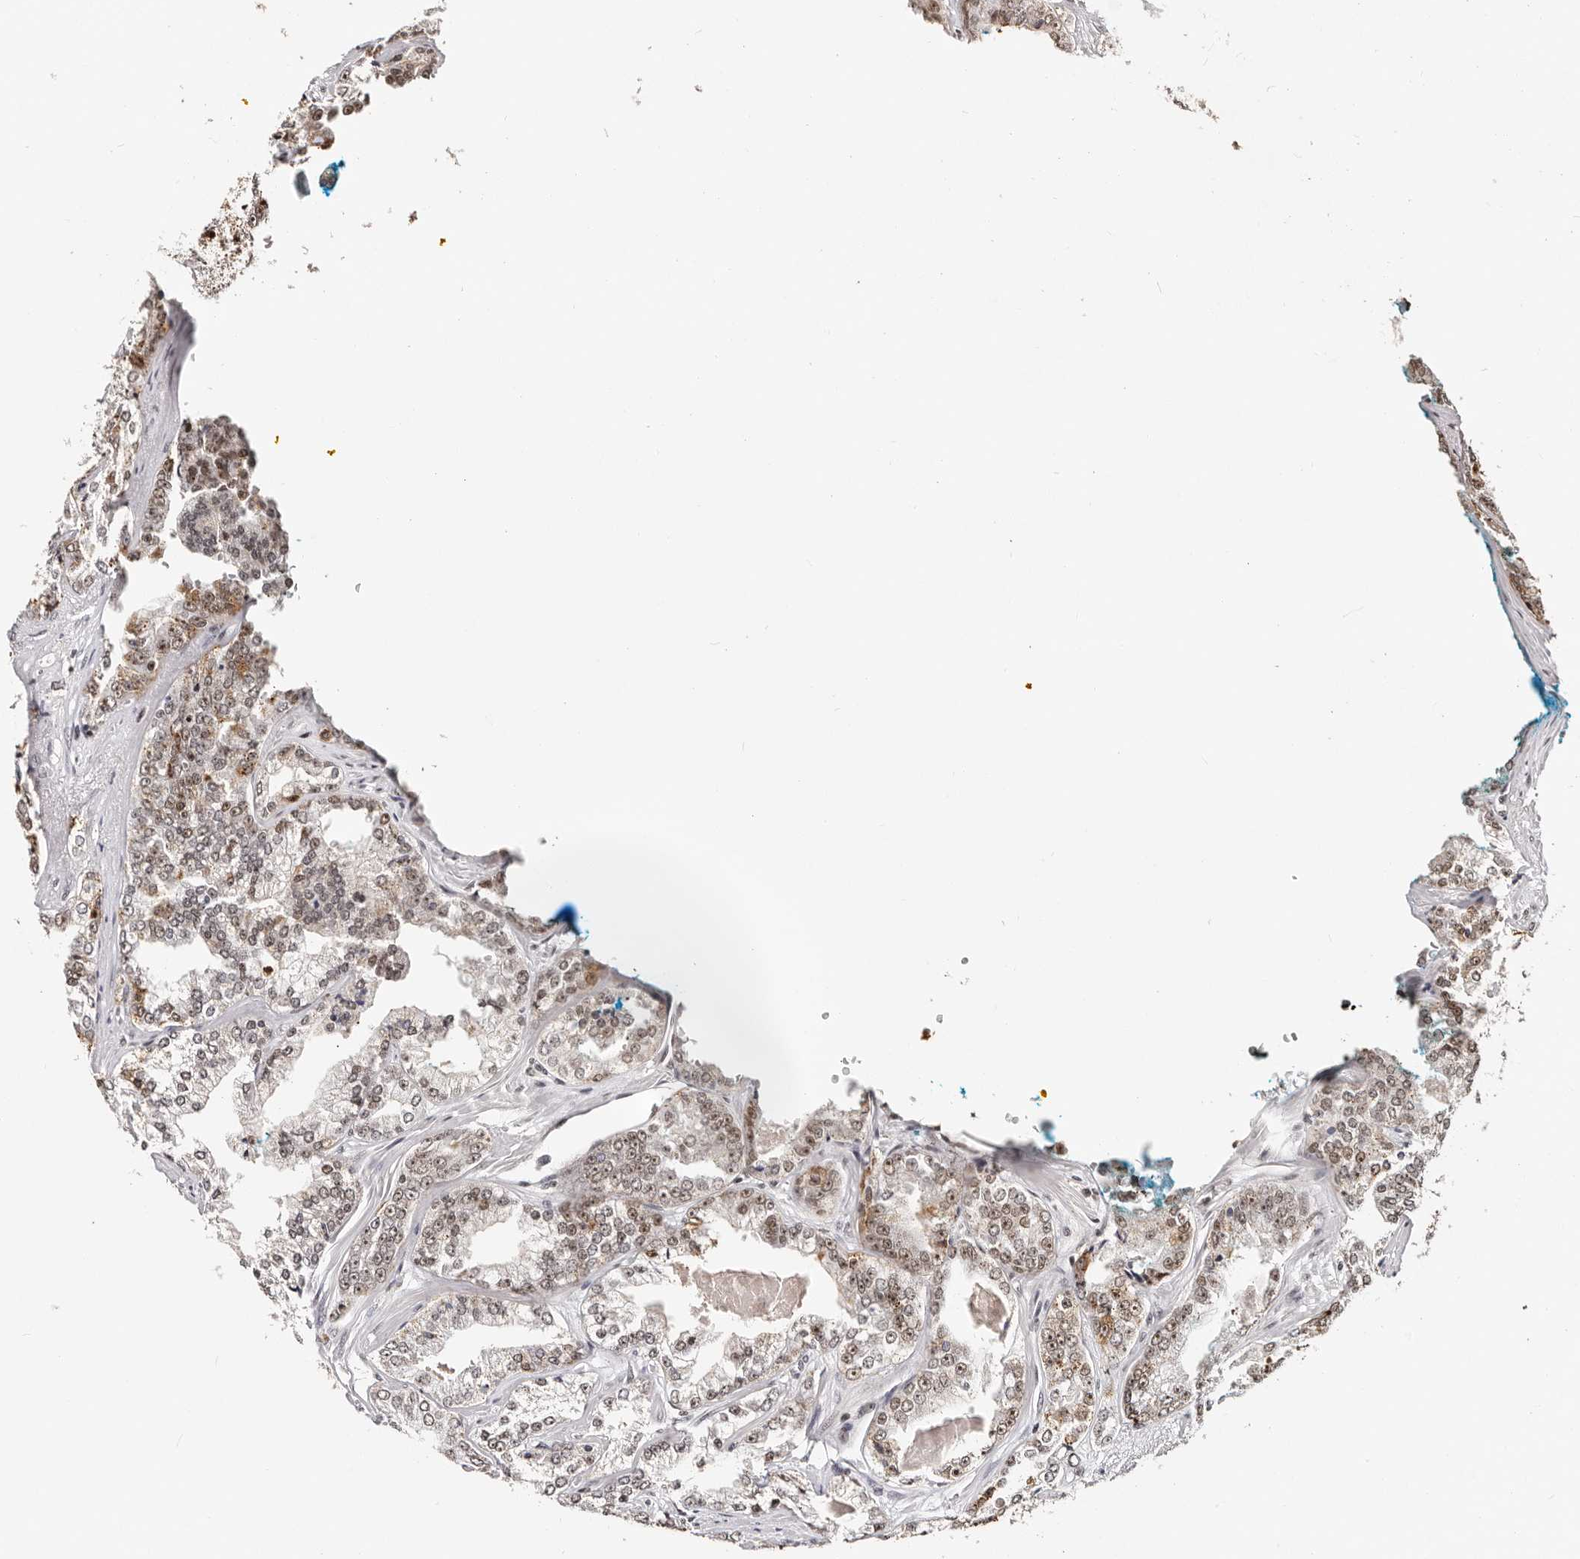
{"staining": {"intensity": "weak", "quantity": "<25%", "location": "nuclear"}, "tissue": "prostate cancer", "cell_type": "Tumor cells", "image_type": "cancer", "snomed": [{"axis": "morphology", "description": "Adenocarcinoma, High grade"}, {"axis": "topography", "description": "Prostate"}], "caption": "The photomicrograph demonstrates no staining of tumor cells in prostate high-grade adenocarcinoma.", "gene": "IQGAP3", "patient": {"sex": "male", "age": 71}}